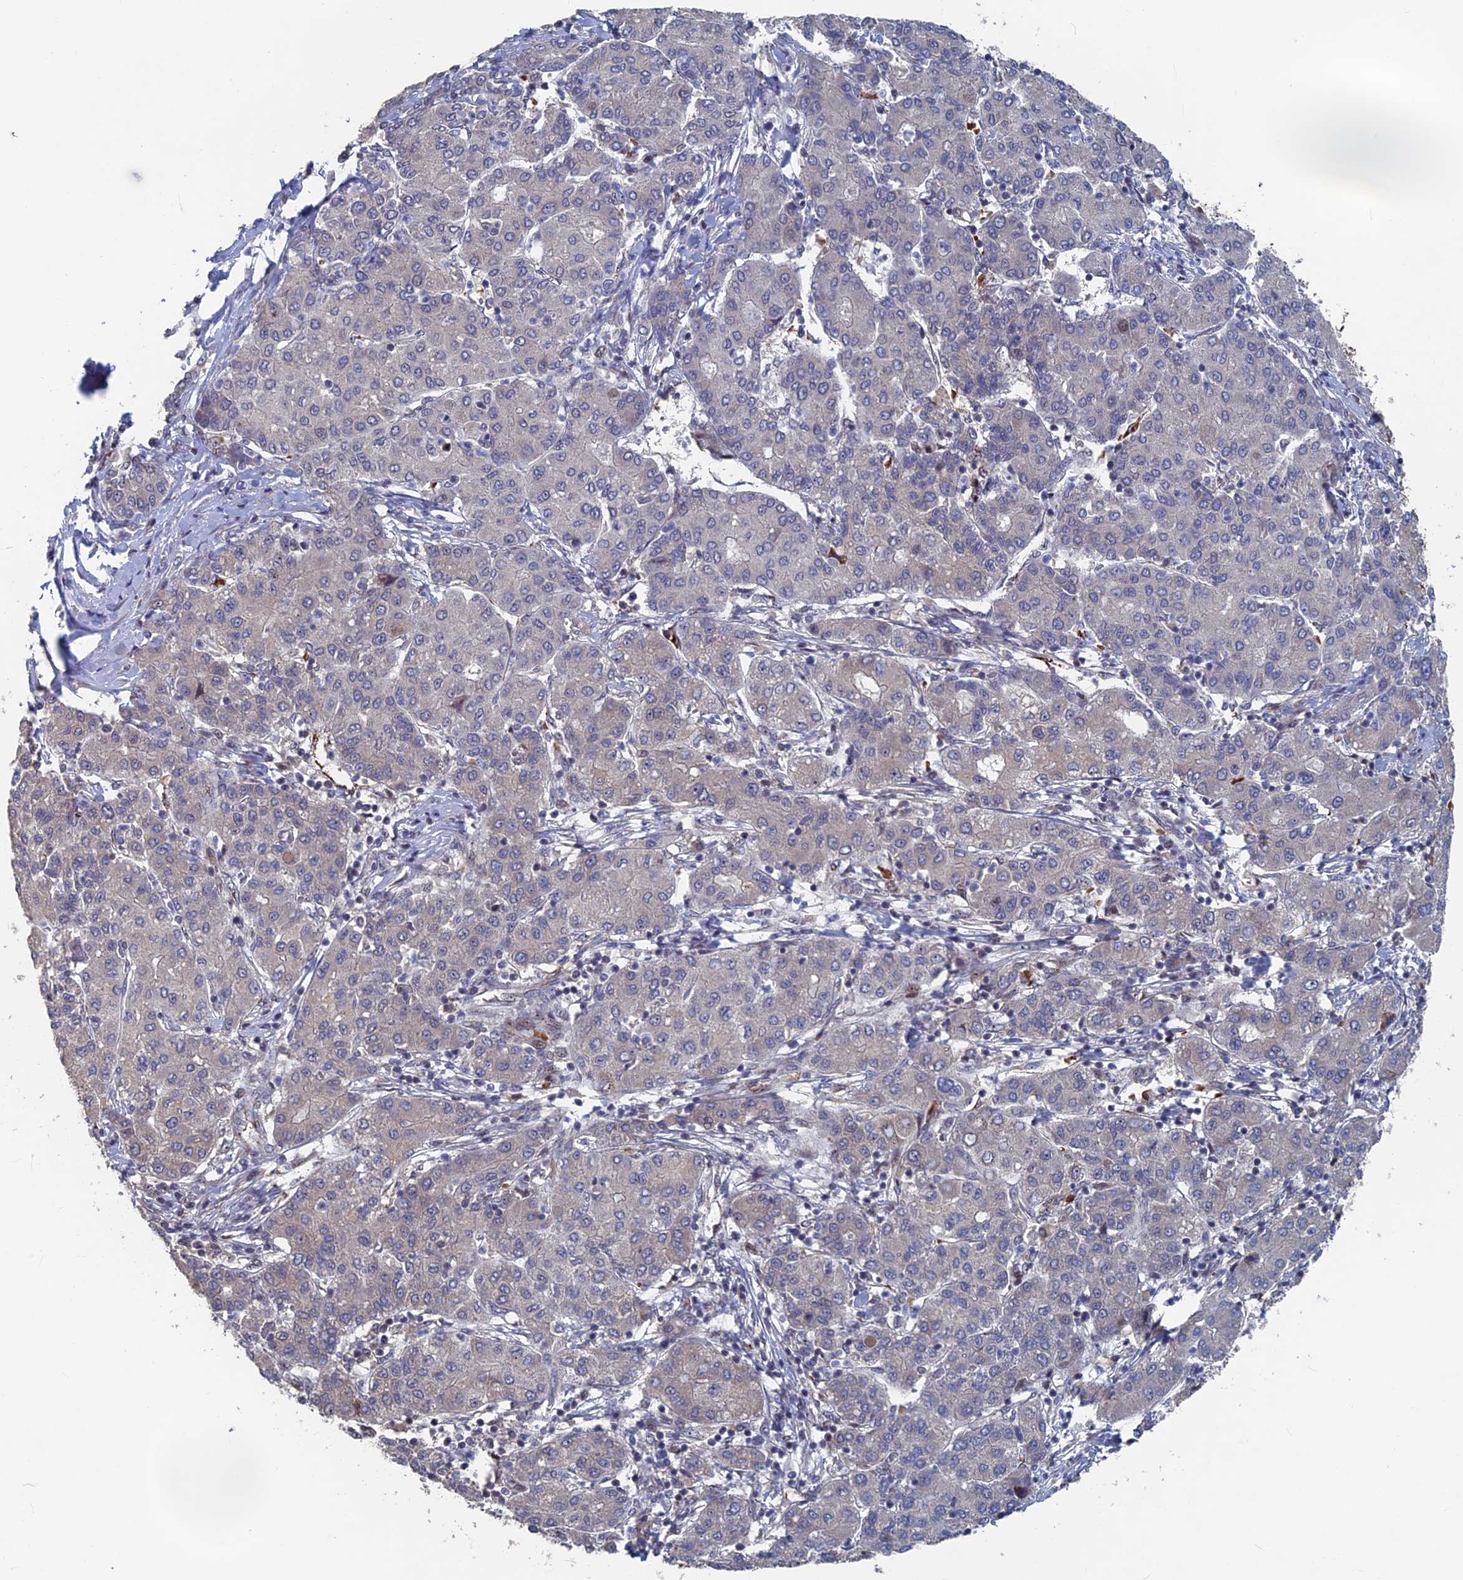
{"staining": {"intensity": "negative", "quantity": "none", "location": "none"}, "tissue": "liver cancer", "cell_type": "Tumor cells", "image_type": "cancer", "snomed": [{"axis": "morphology", "description": "Carcinoma, Hepatocellular, NOS"}, {"axis": "topography", "description": "Liver"}], "caption": "IHC of liver cancer (hepatocellular carcinoma) displays no positivity in tumor cells.", "gene": "SH3D21", "patient": {"sex": "male", "age": 65}}